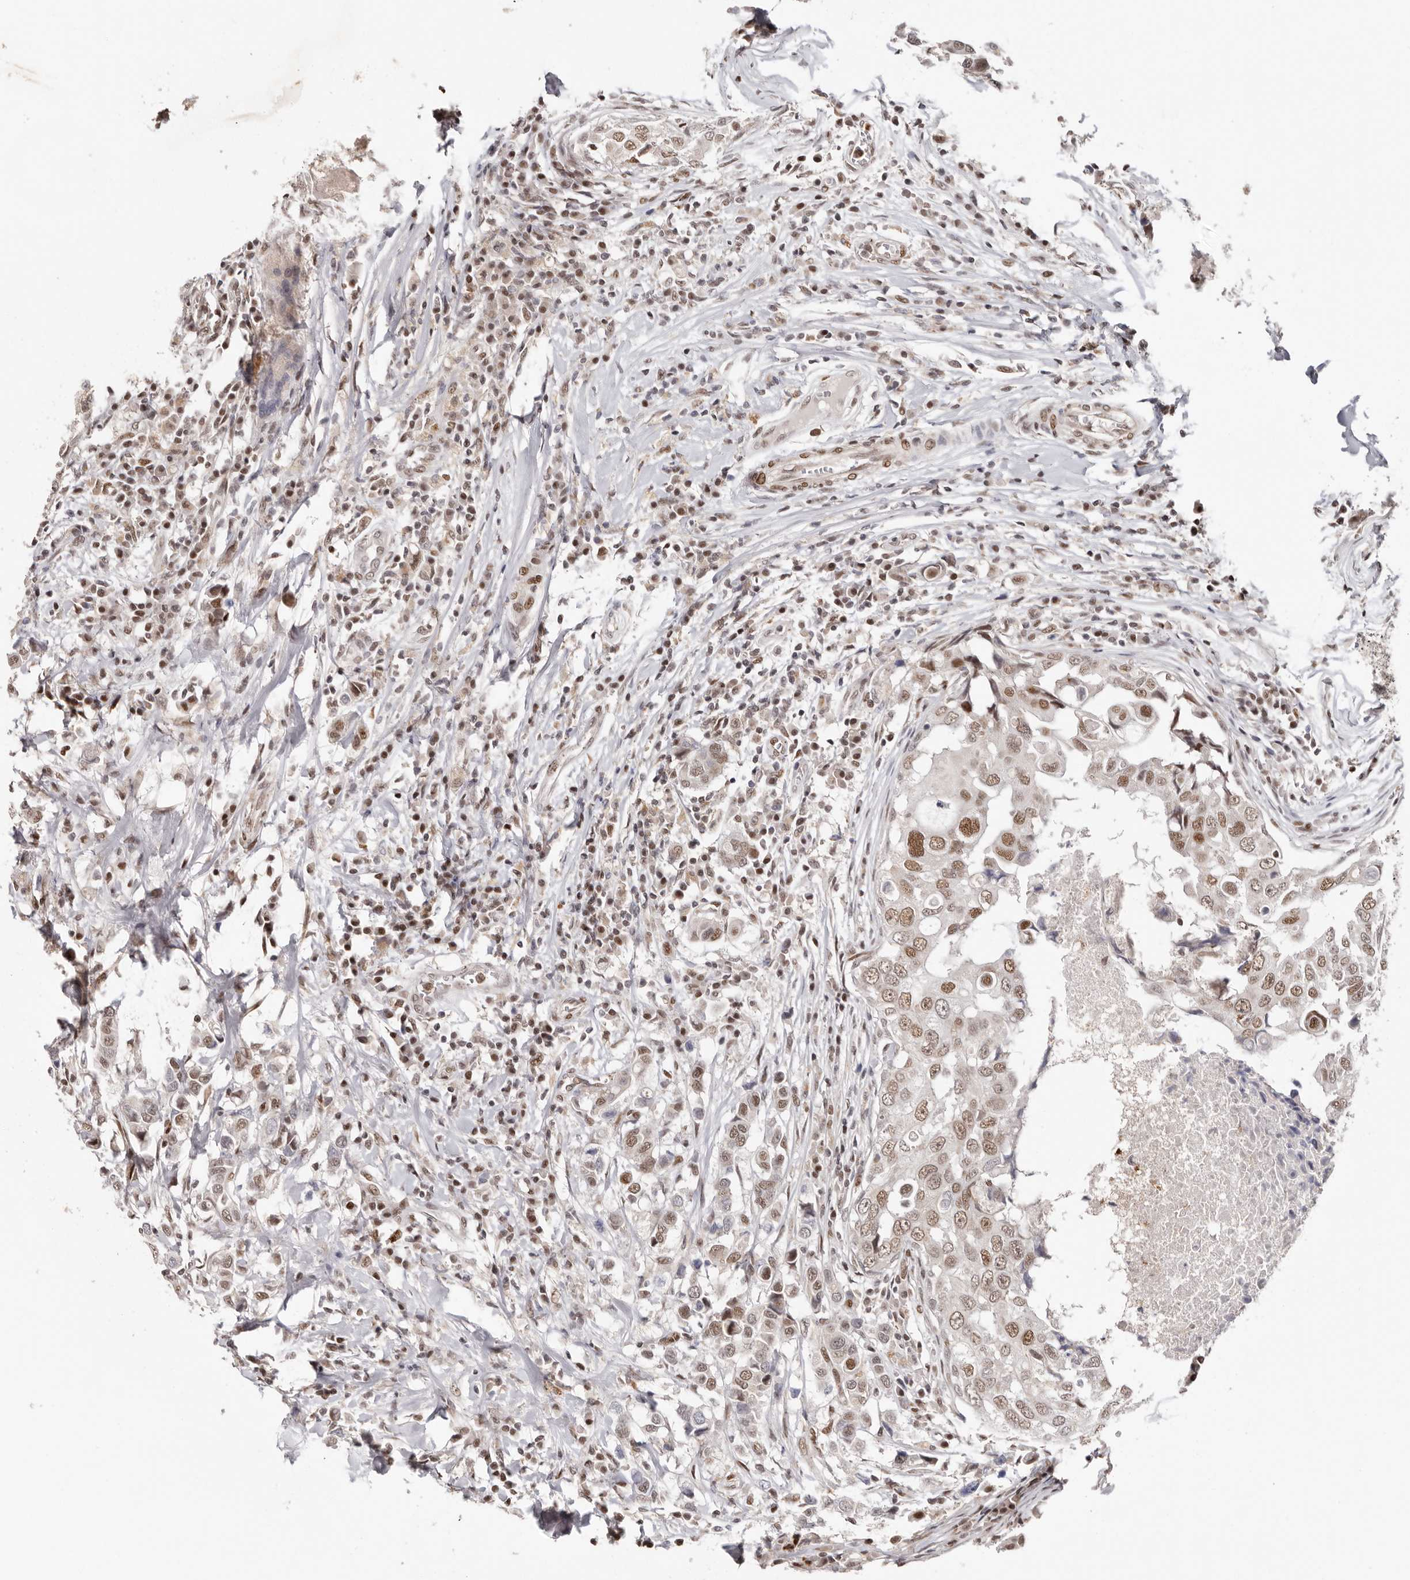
{"staining": {"intensity": "moderate", "quantity": ">75%", "location": "nuclear"}, "tissue": "breast cancer", "cell_type": "Tumor cells", "image_type": "cancer", "snomed": [{"axis": "morphology", "description": "Duct carcinoma"}, {"axis": "topography", "description": "Breast"}], "caption": "Breast intraductal carcinoma stained for a protein demonstrates moderate nuclear positivity in tumor cells.", "gene": "SMAD7", "patient": {"sex": "female", "age": 27}}